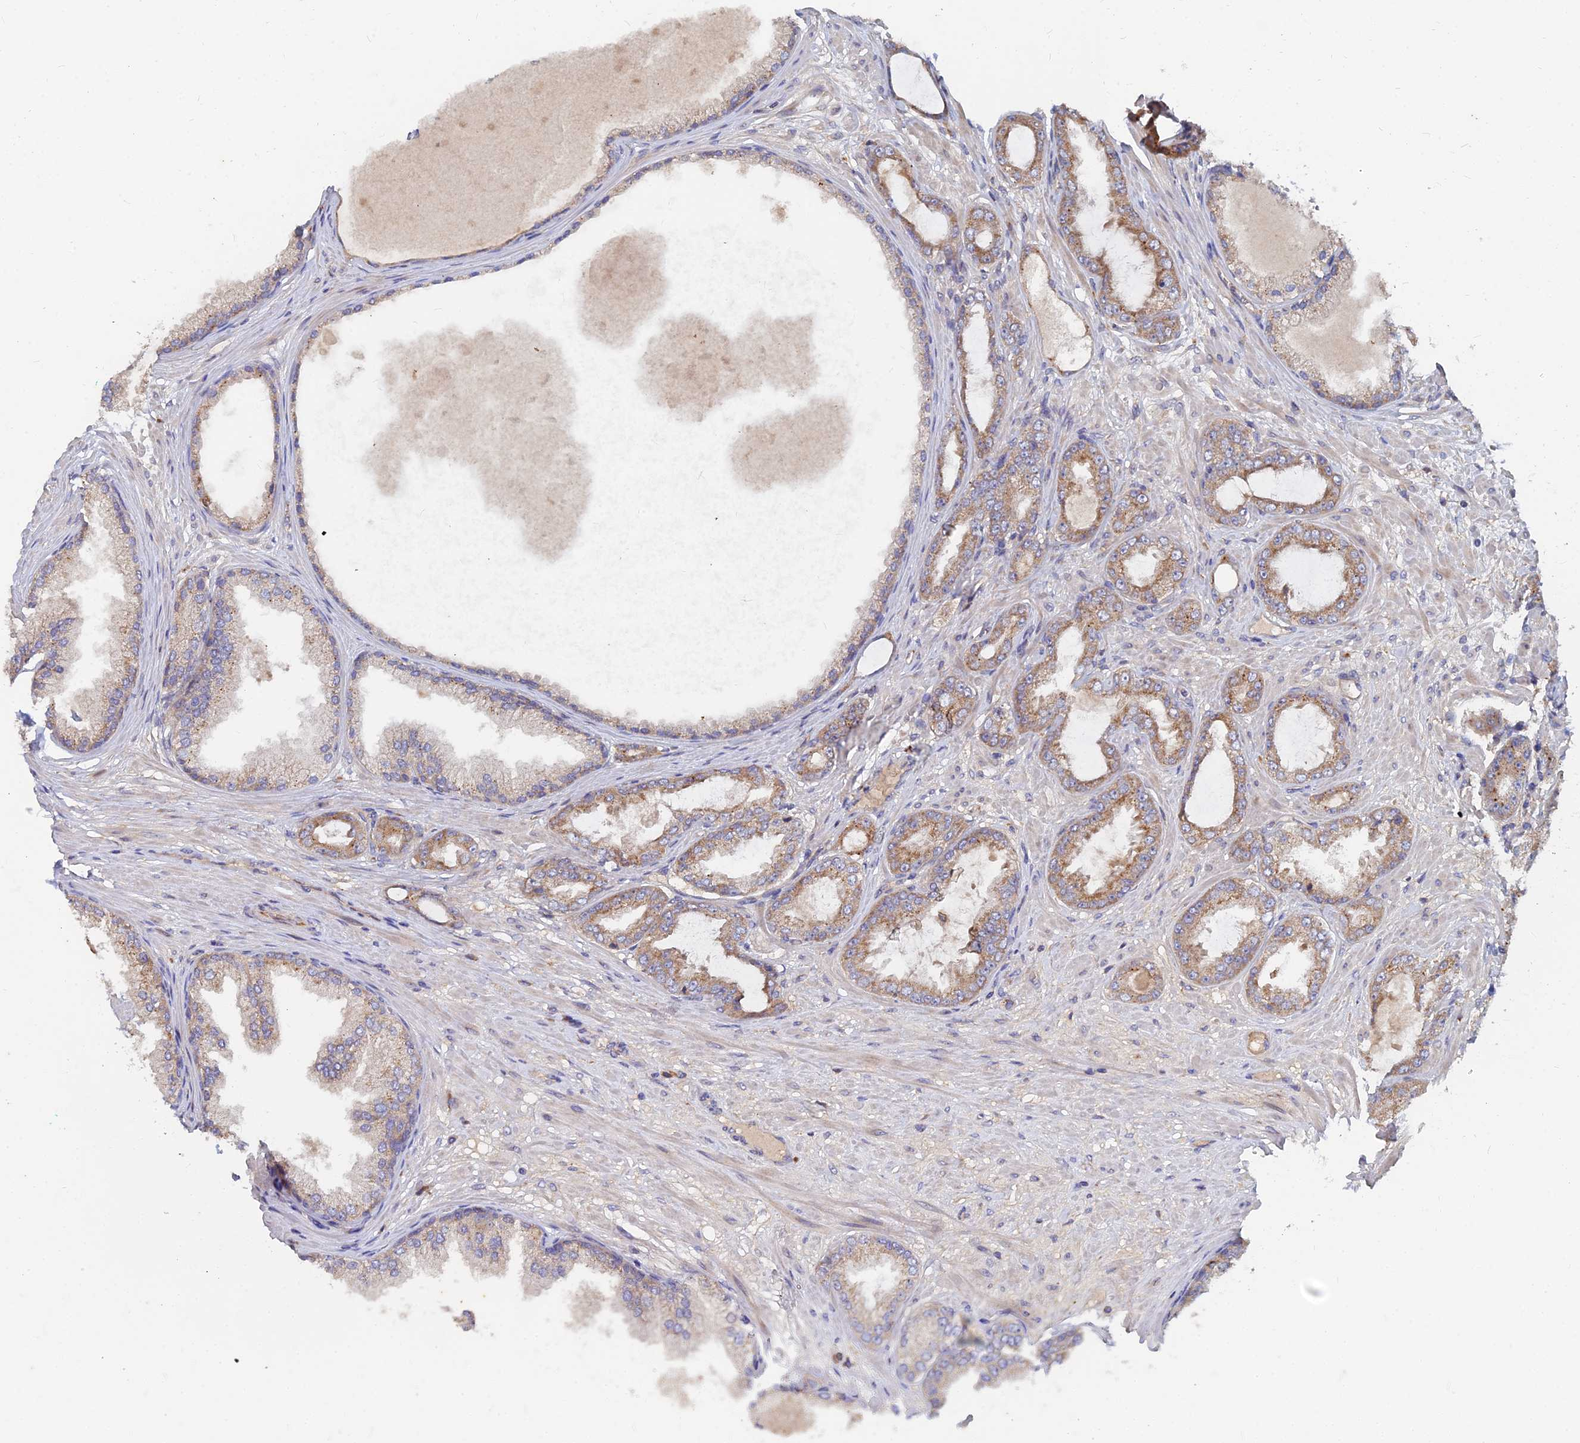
{"staining": {"intensity": "moderate", "quantity": ">75%", "location": "cytoplasmic/membranous"}, "tissue": "prostate cancer", "cell_type": "Tumor cells", "image_type": "cancer", "snomed": [{"axis": "morphology", "description": "Adenocarcinoma, Low grade"}, {"axis": "topography", "description": "Prostate"}], "caption": "Prostate cancer (low-grade adenocarcinoma) stained with DAB immunohistochemistry (IHC) reveals medium levels of moderate cytoplasmic/membranous expression in about >75% of tumor cells.", "gene": "CCZ1", "patient": {"sex": "male", "age": 63}}